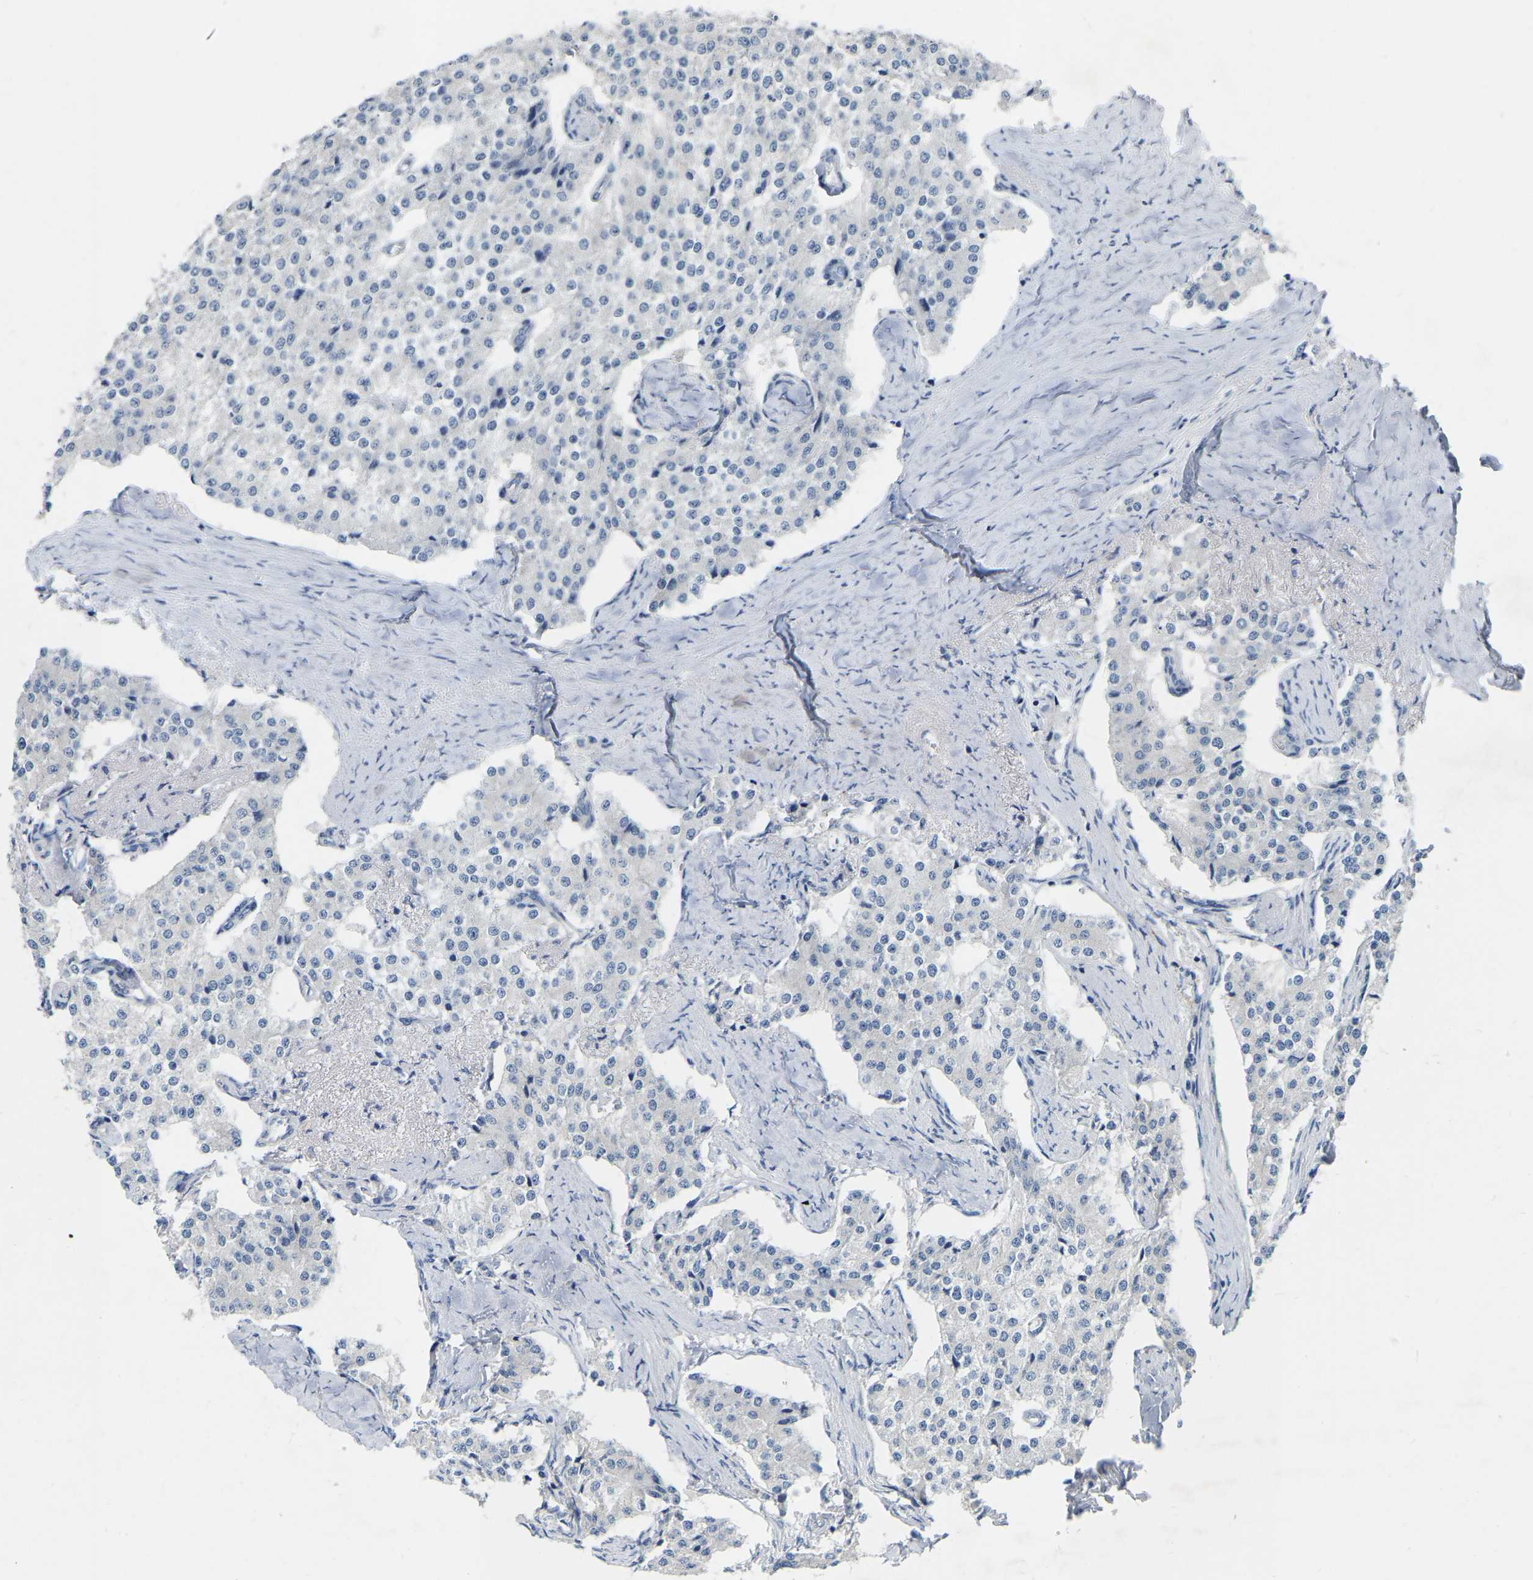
{"staining": {"intensity": "negative", "quantity": "none", "location": "none"}, "tissue": "carcinoid", "cell_type": "Tumor cells", "image_type": "cancer", "snomed": [{"axis": "morphology", "description": "Carcinoid, malignant, NOS"}, {"axis": "topography", "description": "Colon"}], "caption": "Immunohistochemistry (IHC) of human malignant carcinoid displays no positivity in tumor cells.", "gene": "WIPI2", "patient": {"sex": "female", "age": 52}}